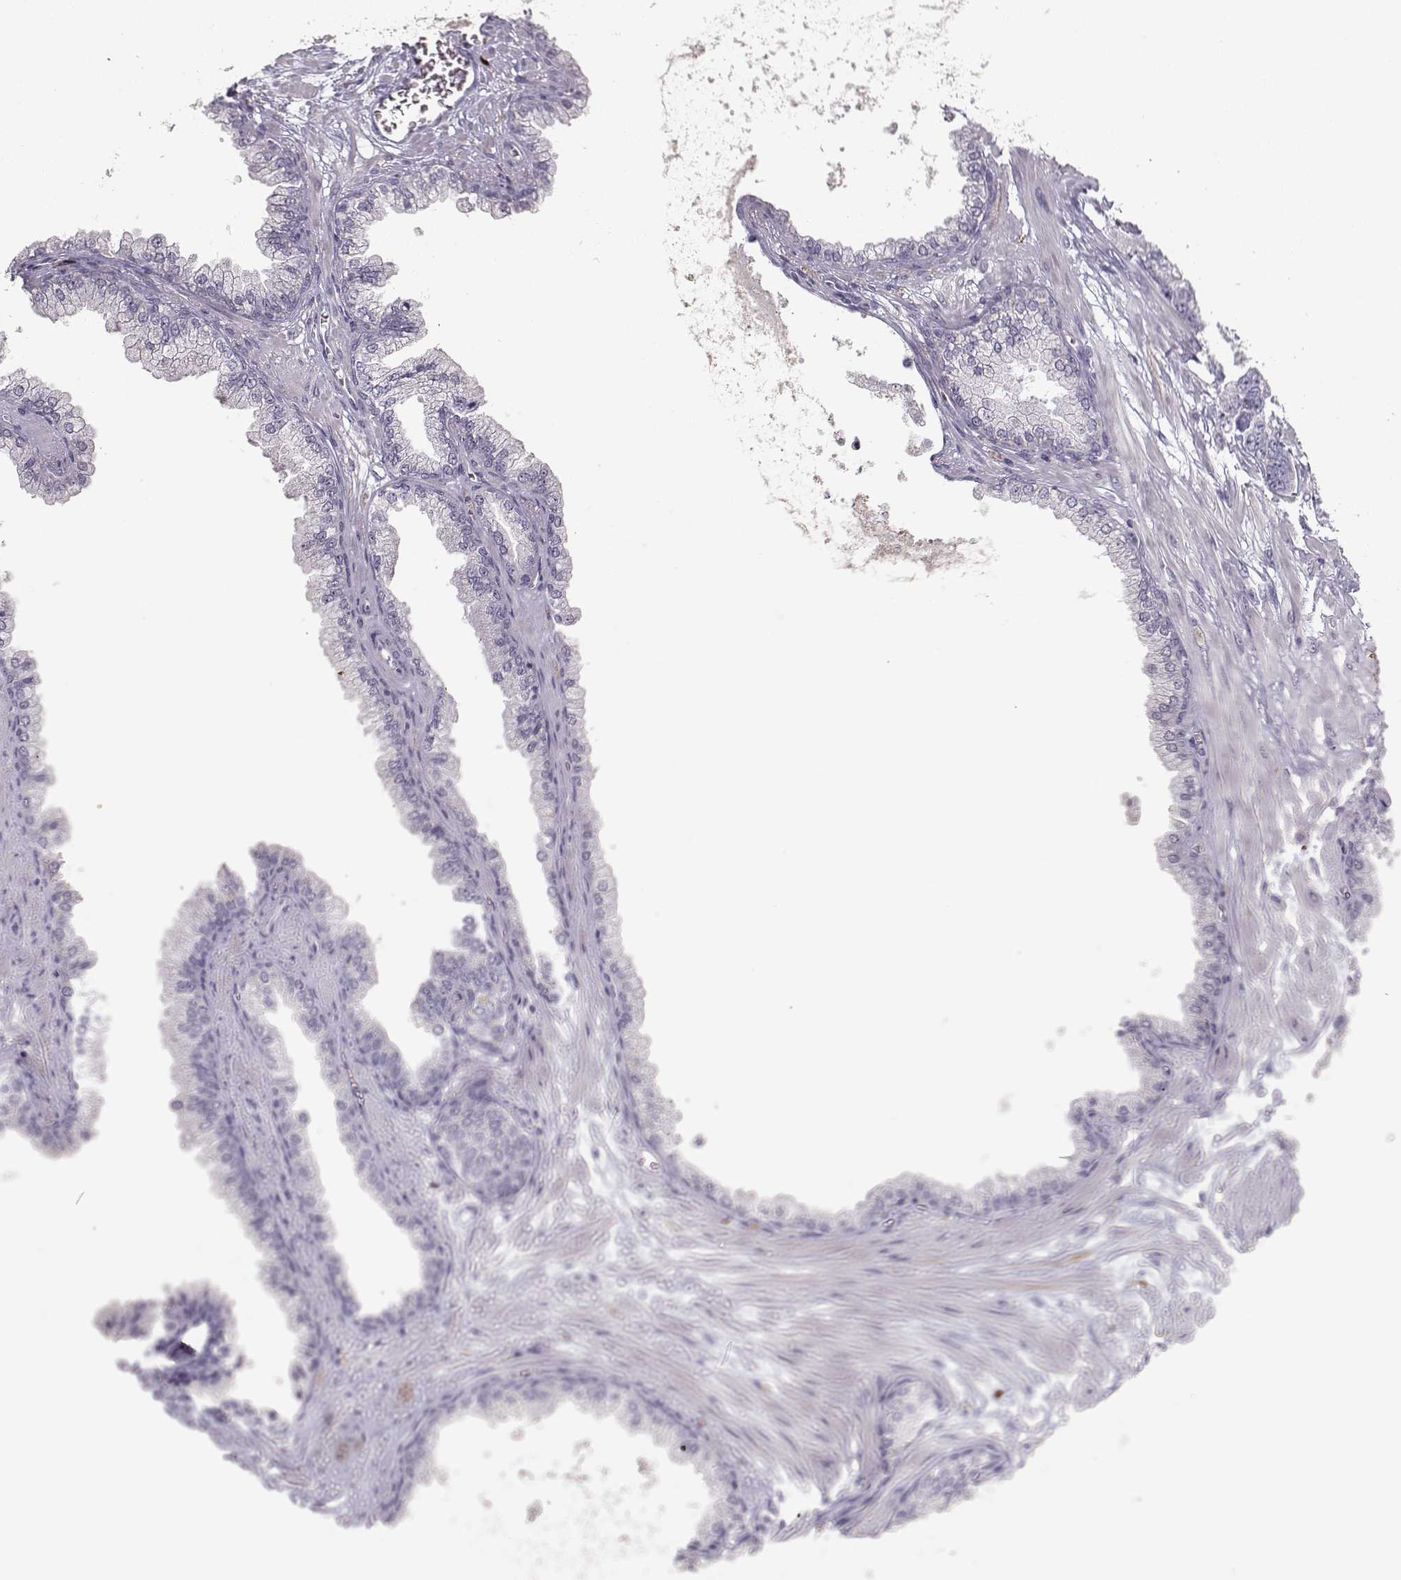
{"staining": {"intensity": "negative", "quantity": "none", "location": "none"}, "tissue": "prostate cancer", "cell_type": "Tumor cells", "image_type": "cancer", "snomed": [{"axis": "morphology", "description": "Adenocarcinoma, Low grade"}, {"axis": "topography", "description": "Prostate"}], "caption": "Prostate cancer stained for a protein using immunohistochemistry (IHC) displays no positivity tumor cells.", "gene": "S100B", "patient": {"sex": "male", "age": 64}}